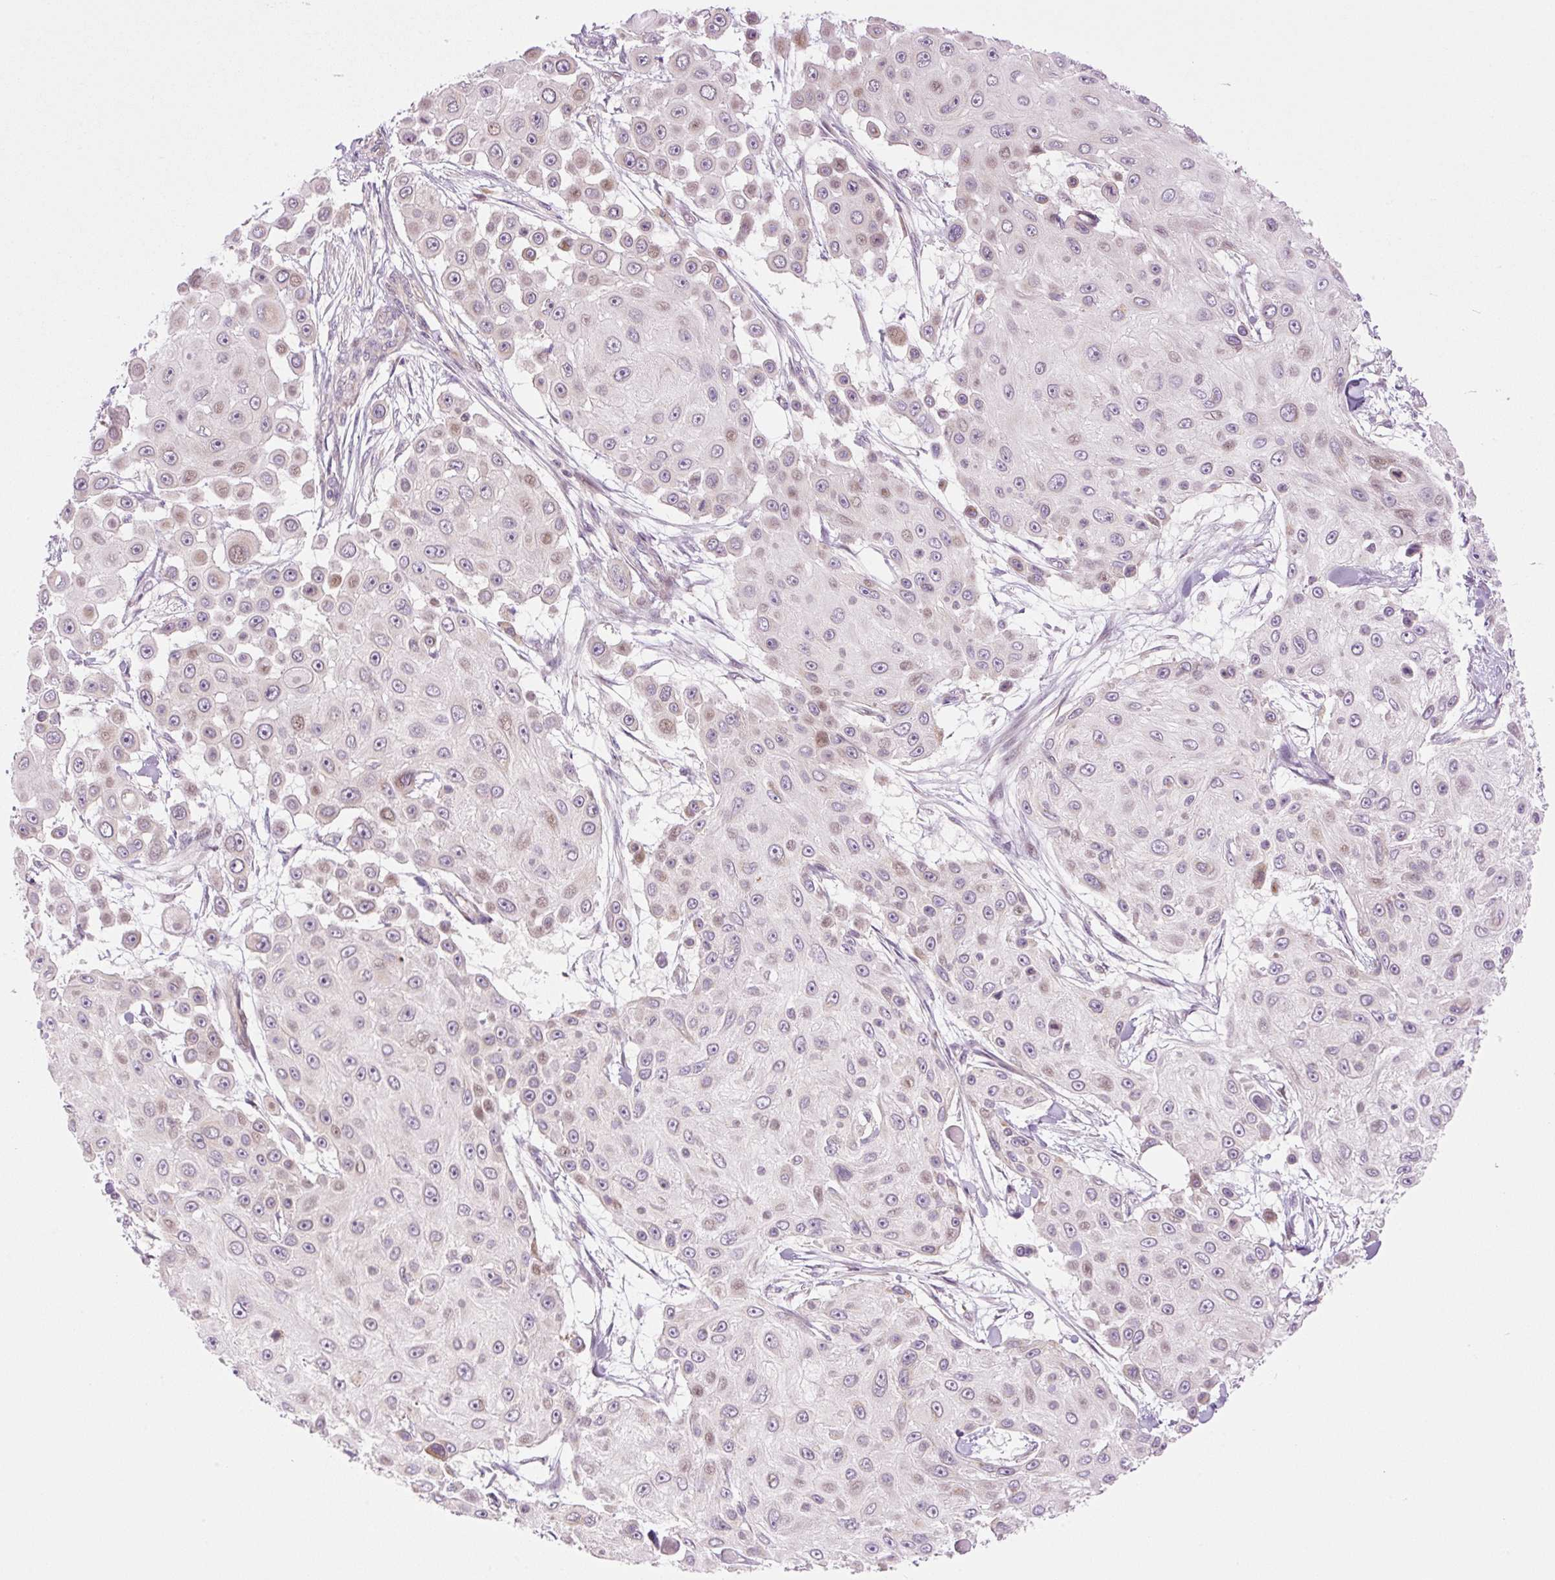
{"staining": {"intensity": "weak", "quantity": "25%-75%", "location": "nuclear"}, "tissue": "skin cancer", "cell_type": "Tumor cells", "image_type": "cancer", "snomed": [{"axis": "morphology", "description": "Squamous cell carcinoma, NOS"}, {"axis": "topography", "description": "Skin"}], "caption": "This image reveals skin cancer stained with immunohistochemistry to label a protein in brown. The nuclear of tumor cells show weak positivity for the protein. Nuclei are counter-stained blue.", "gene": "ZNF394", "patient": {"sex": "male", "age": 67}}